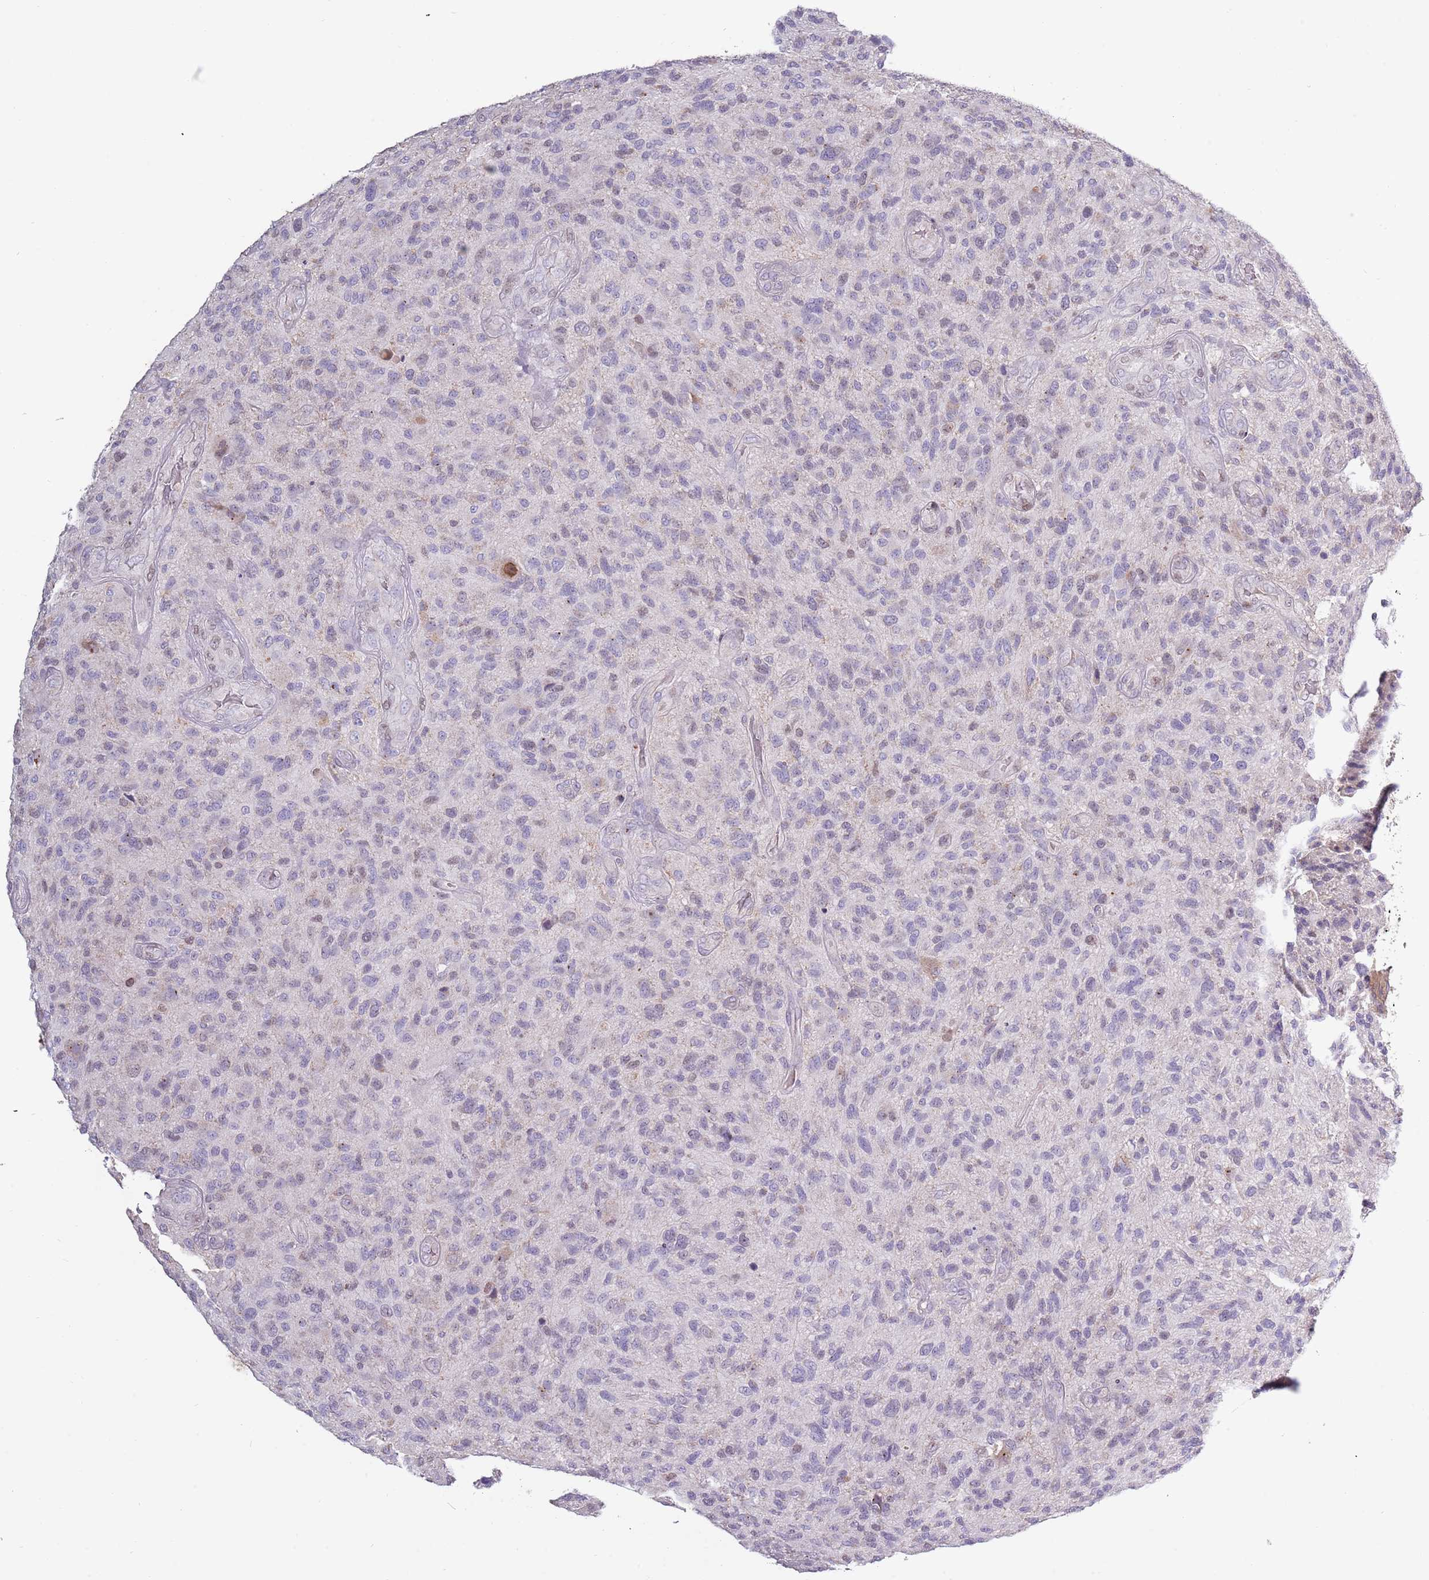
{"staining": {"intensity": "negative", "quantity": "none", "location": "none"}, "tissue": "glioma", "cell_type": "Tumor cells", "image_type": "cancer", "snomed": [{"axis": "morphology", "description": "Glioma, malignant, High grade"}, {"axis": "topography", "description": "Brain"}], "caption": "Glioma was stained to show a protein in brown. There is no significant expression in tumor cells.", "gene": "SYS1", "patient": {"sex": "male", "age": 47}}